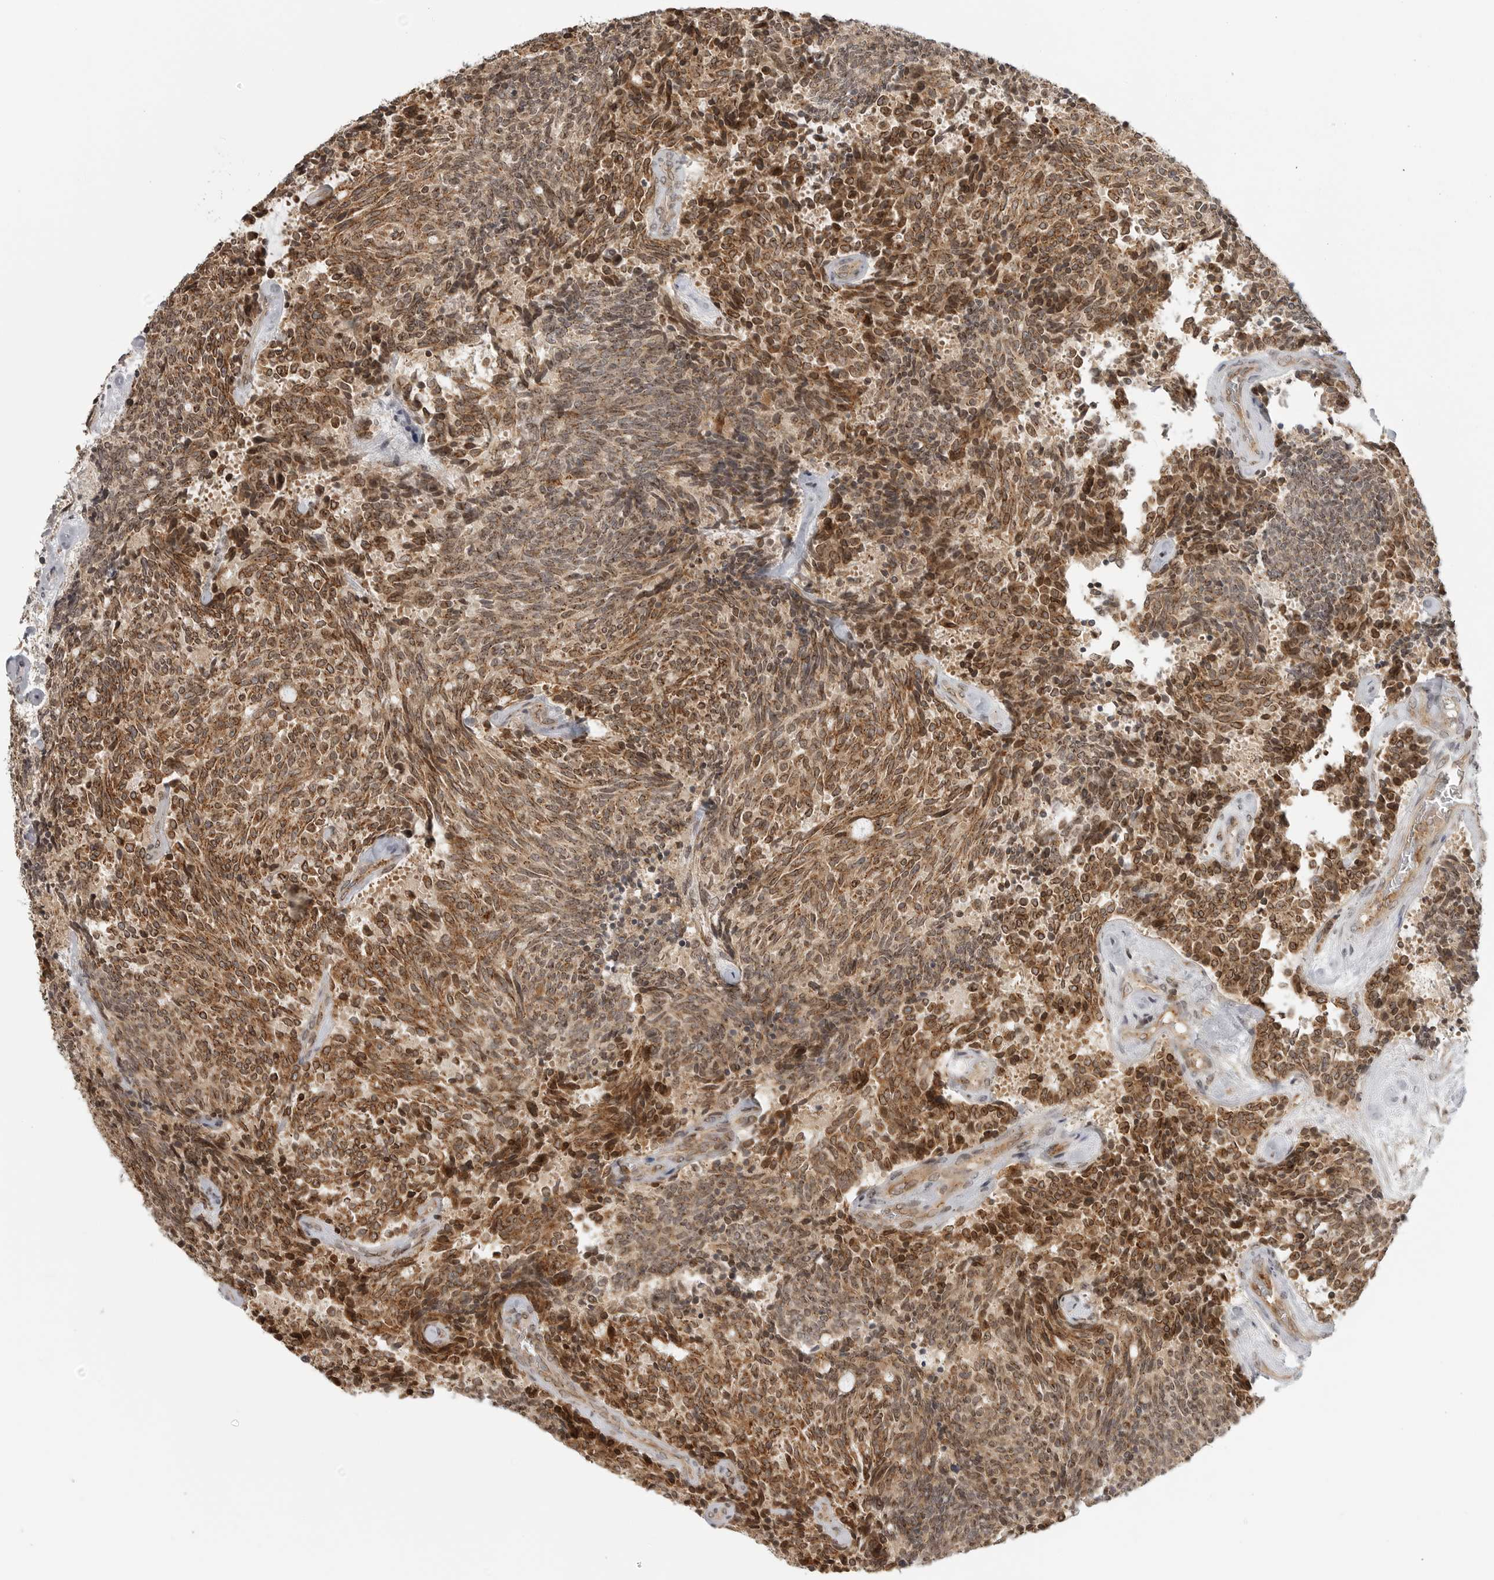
{"staining": {"intensity": "moderate", "quantity": ">75%", "location": "cytoplasmic/membranous,nuclear"}, "tissue": "carcinoid", "cell_type": "Tumor cells", "image_type": "cancer", "snomed": [{"axis": "morphology", "description": "Carcinoid, malignant, NOS"}, {"axis": "topography", "description": "Pancreas"}], "caption": "Immunohistochemical staining of carcinoid displays medium levels of moderate cytoplasmic/membranous and nuclear protein expression in approximately >75% of tumor cells.", "gene": "COPA", "patient": {"sex": "female", "age": 54}}